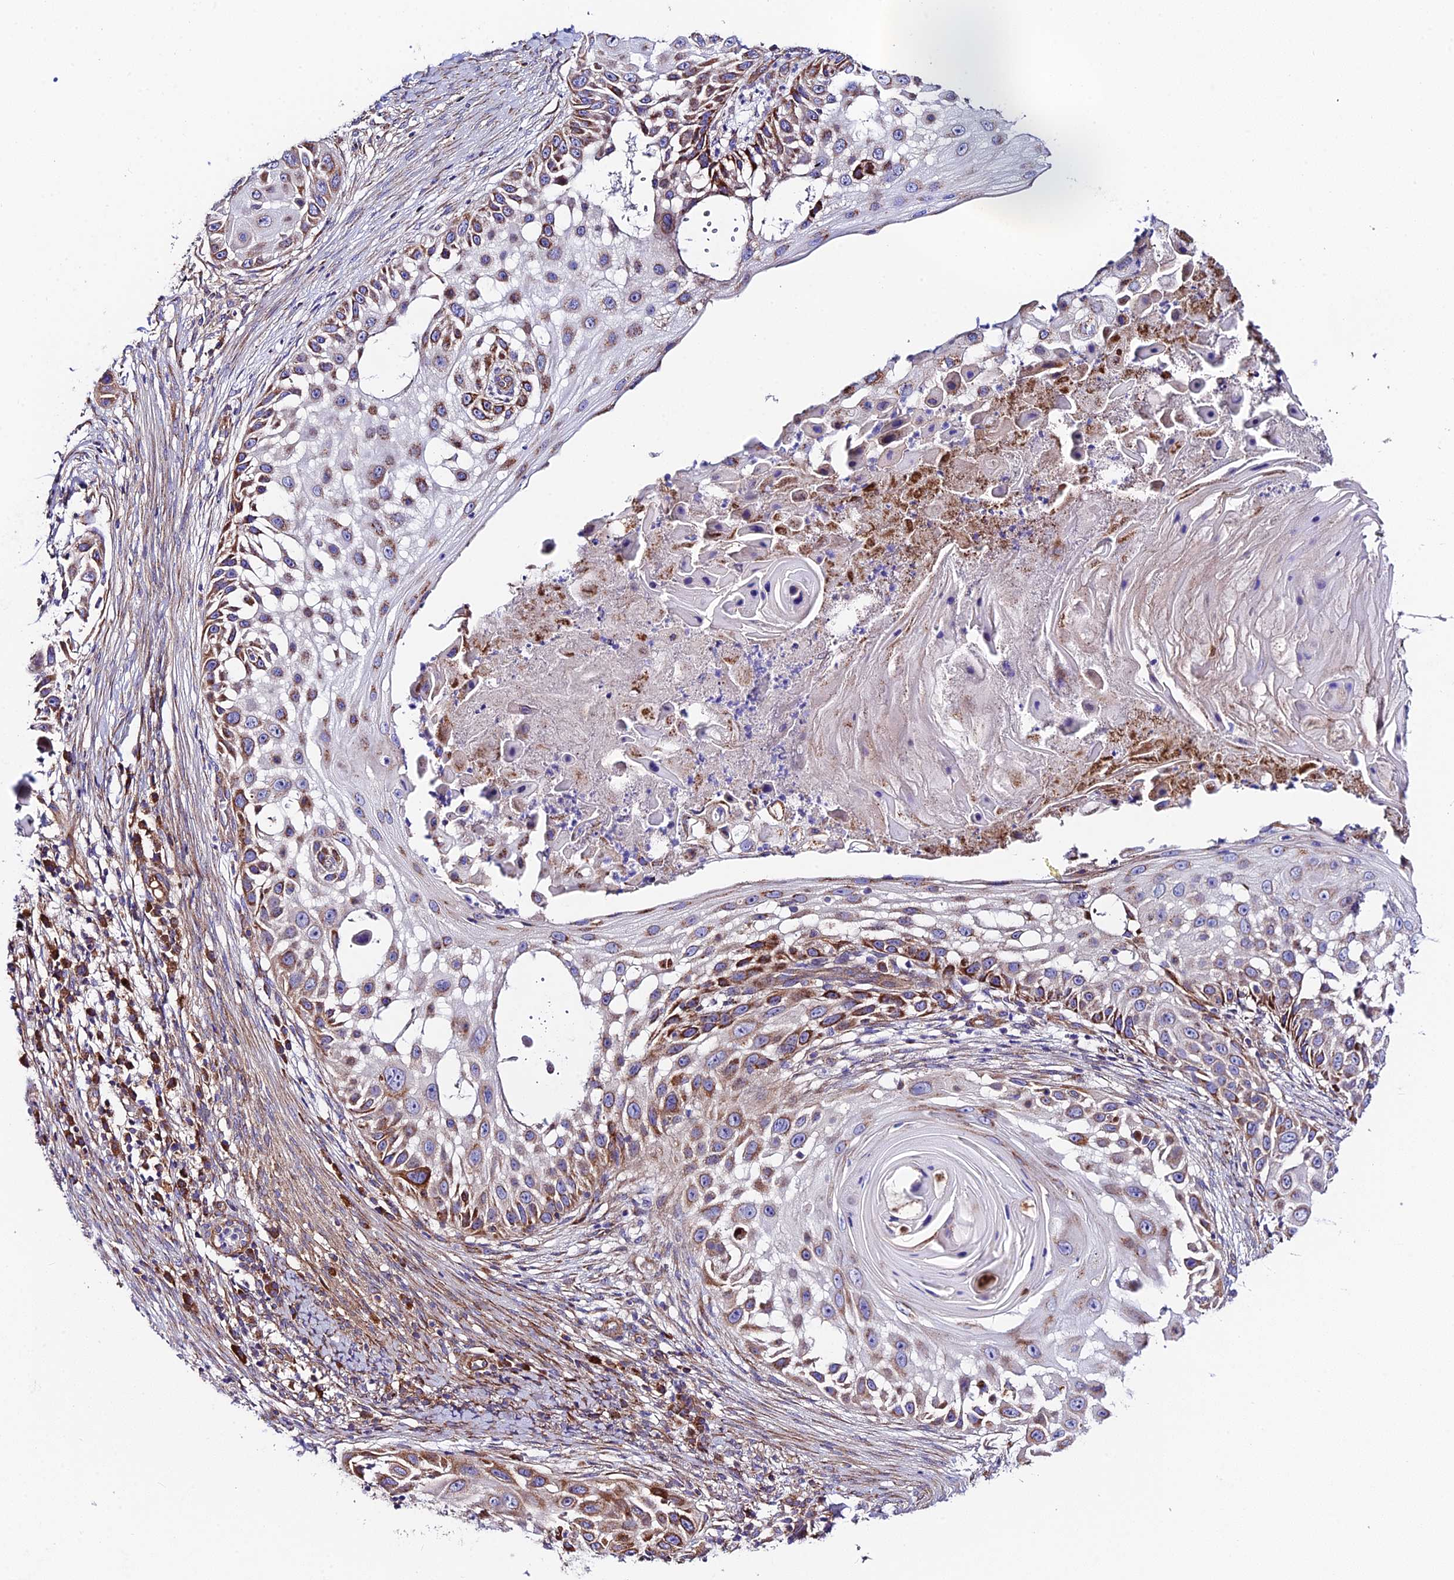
{"staining": {"intensity": "moderate", "quantity": "25%-75%", "location": "cytoplasmic/membranous"}, "tissue": "skin cancer", "cell_type": "Tumor cells", "image_type": "cancer", "snomed": [{"axis": "morphology", "description": "Squamous cell carcinoma, NOS"}, {"axis": "topography", "description": "Skin"}], "caption": "This photomicrograph demonstrates skin cancer (squamous cell carcinoma) stained with immunohistochemistry (IHC) to label a protein in brown. The cytoplasmic/membranous of tumor cells show moderate positivity for the protein. Nuclei are counter-stained blue.", "gene": "VPS13C", "patient": {"sex": "female", "age": 44}}